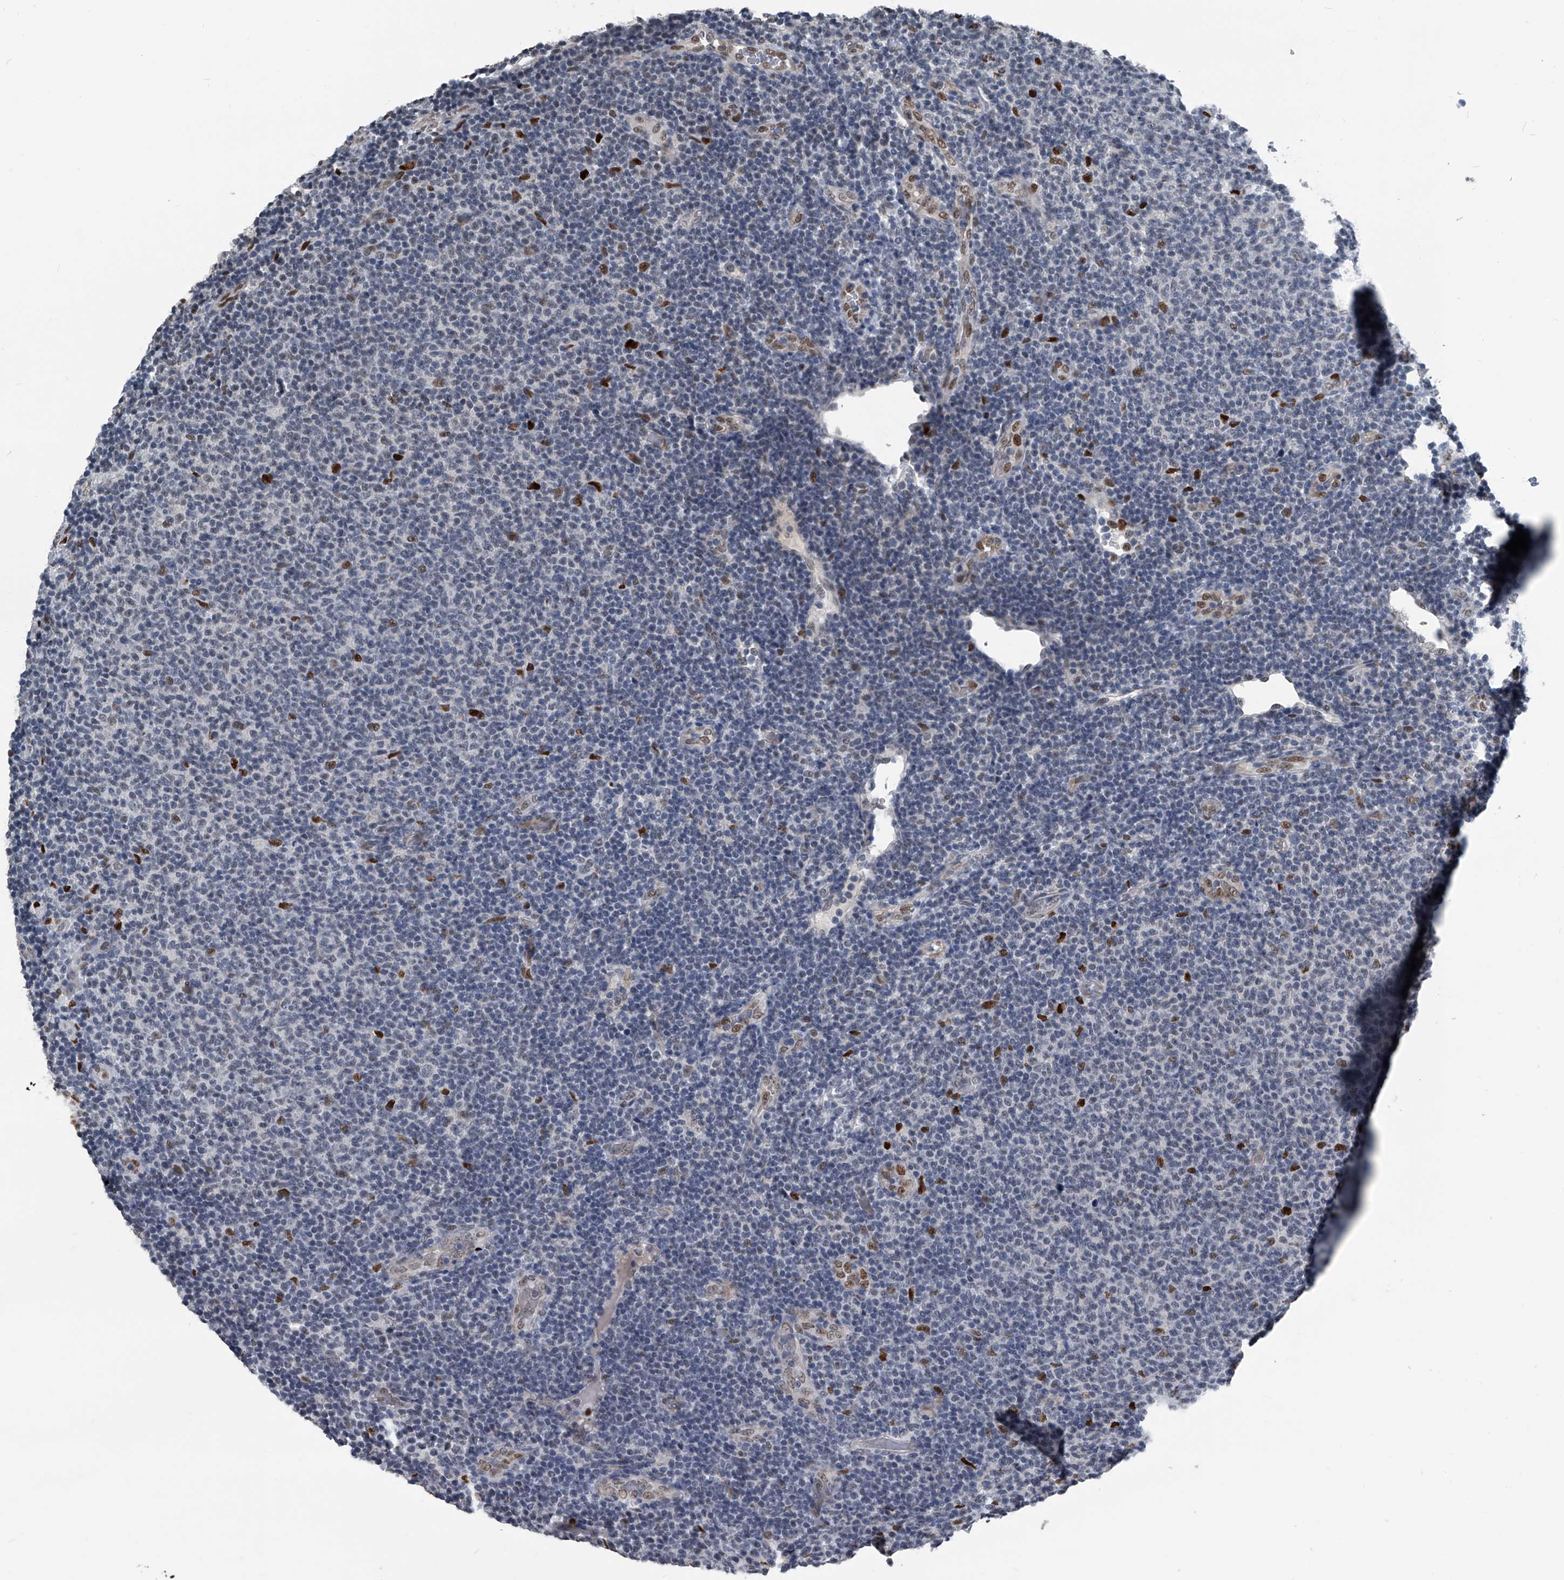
{"staining": {"intensity": "negative", "quantity": "none", "location": "none"}, "tissue": "lymphoma", "cell_type": "Tumor cells", "image_type": "cancer", "snomed": [{"axis": "morphology", "description": "Malignant lymphoma, non-Hodgkin's type, Low grade"}, {"axis": "topography", "description": "Lymph node"}], "caption": "Protein analysis of lymphoma demonstrates no significant positivity in tumor cells.", "gene": "MEN1", "patient": {"sex": "male", "age": 66}}